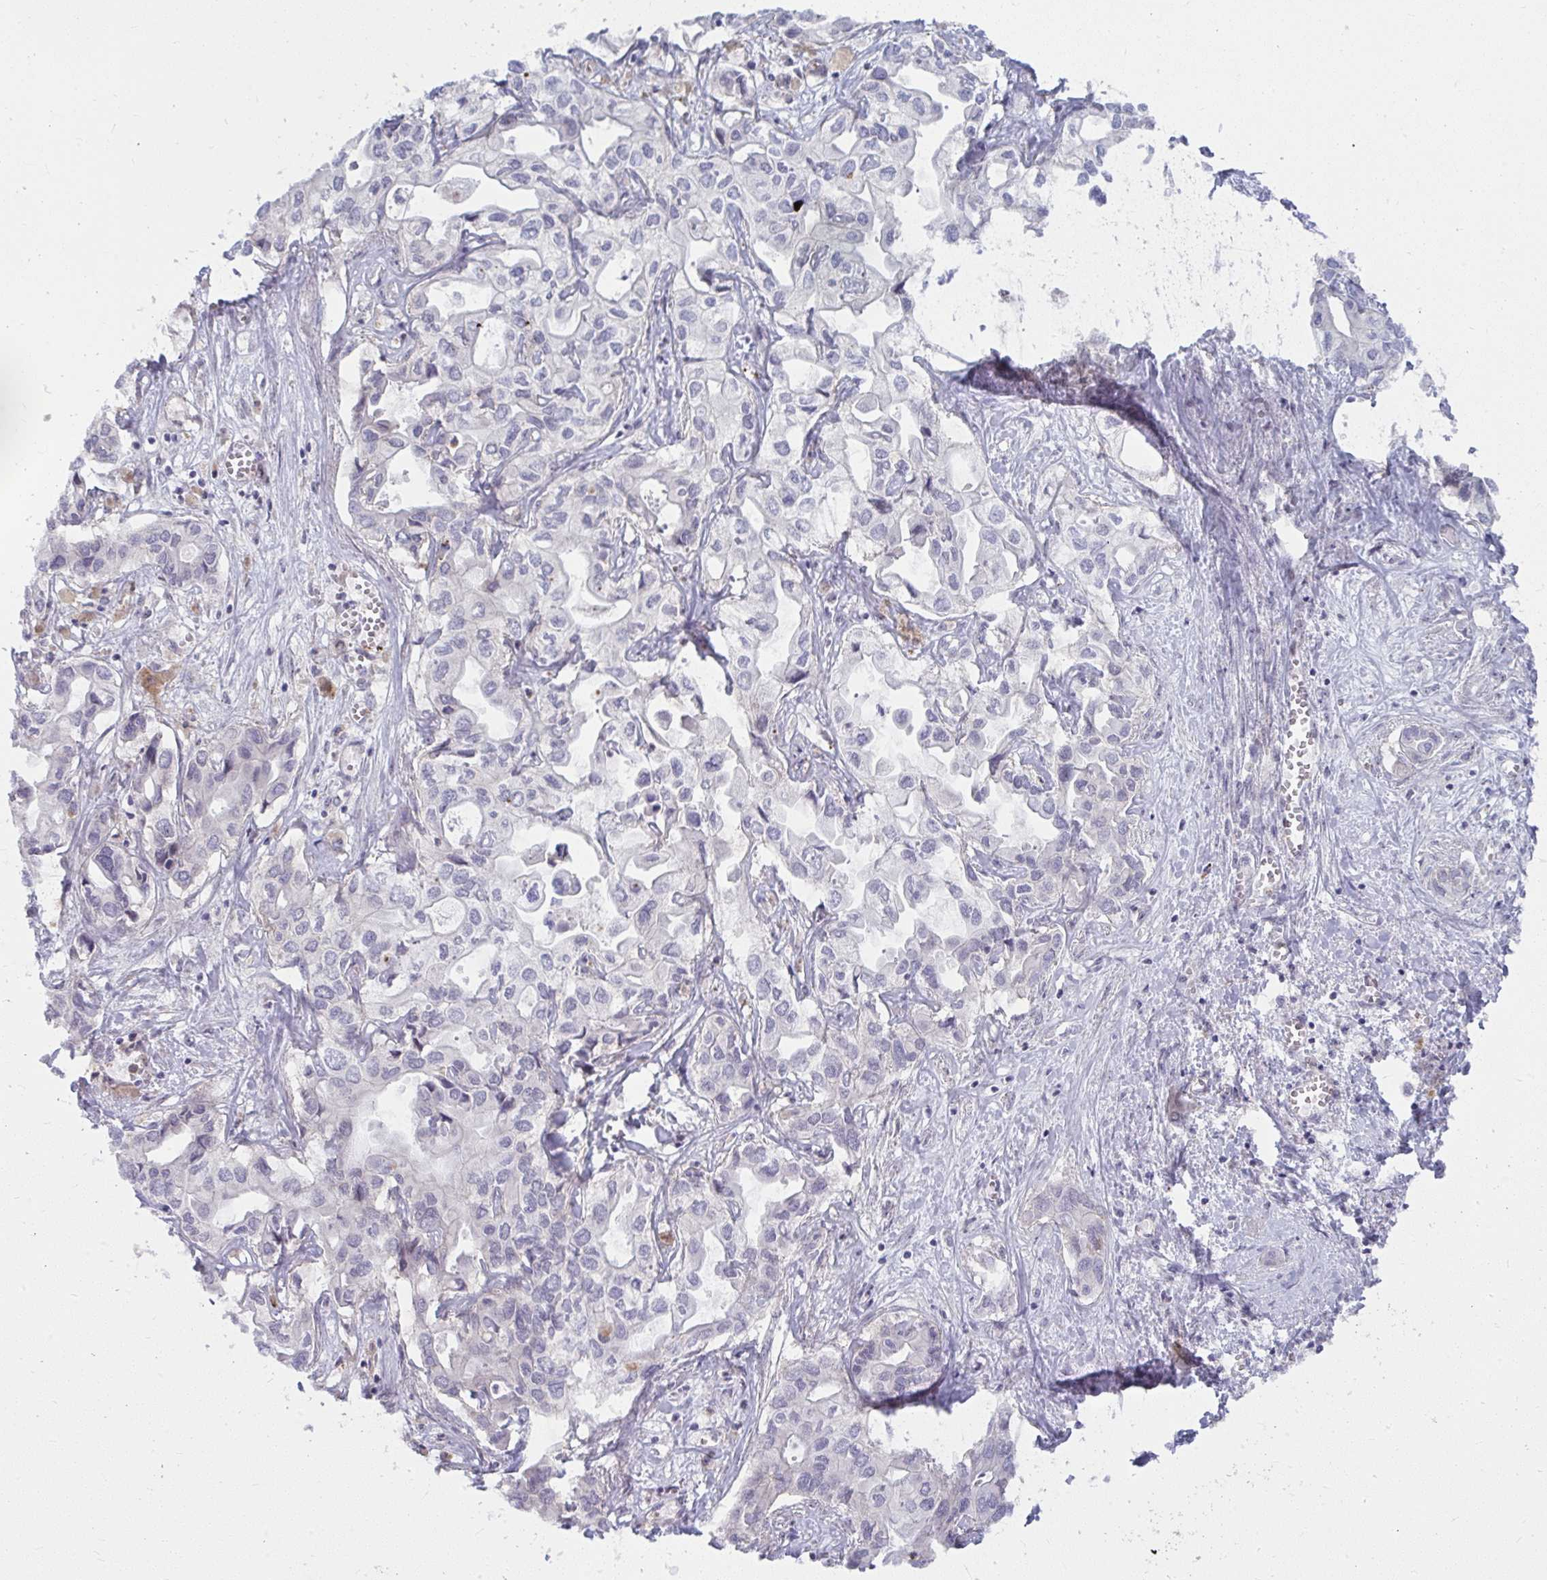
{"staining": {"intensity": "negative", "quantity": "none", "location": "none"}, "tissue": "liver cancer", "cell_type": "Tumor cells", "image_type": "cancer", "snomed": [{"axis": "morphology", "description": "Cholangiocarcinoma"}, {"axis": "topography", "description": "Liver"}], "caption": "This is a micrograph of immunohistochemistry staining of cholangiocarcinoma (liver), which shows no positivity in tumor cells.", "gene": "MUS81", "patient": {"sex": "female", "age": 64}}